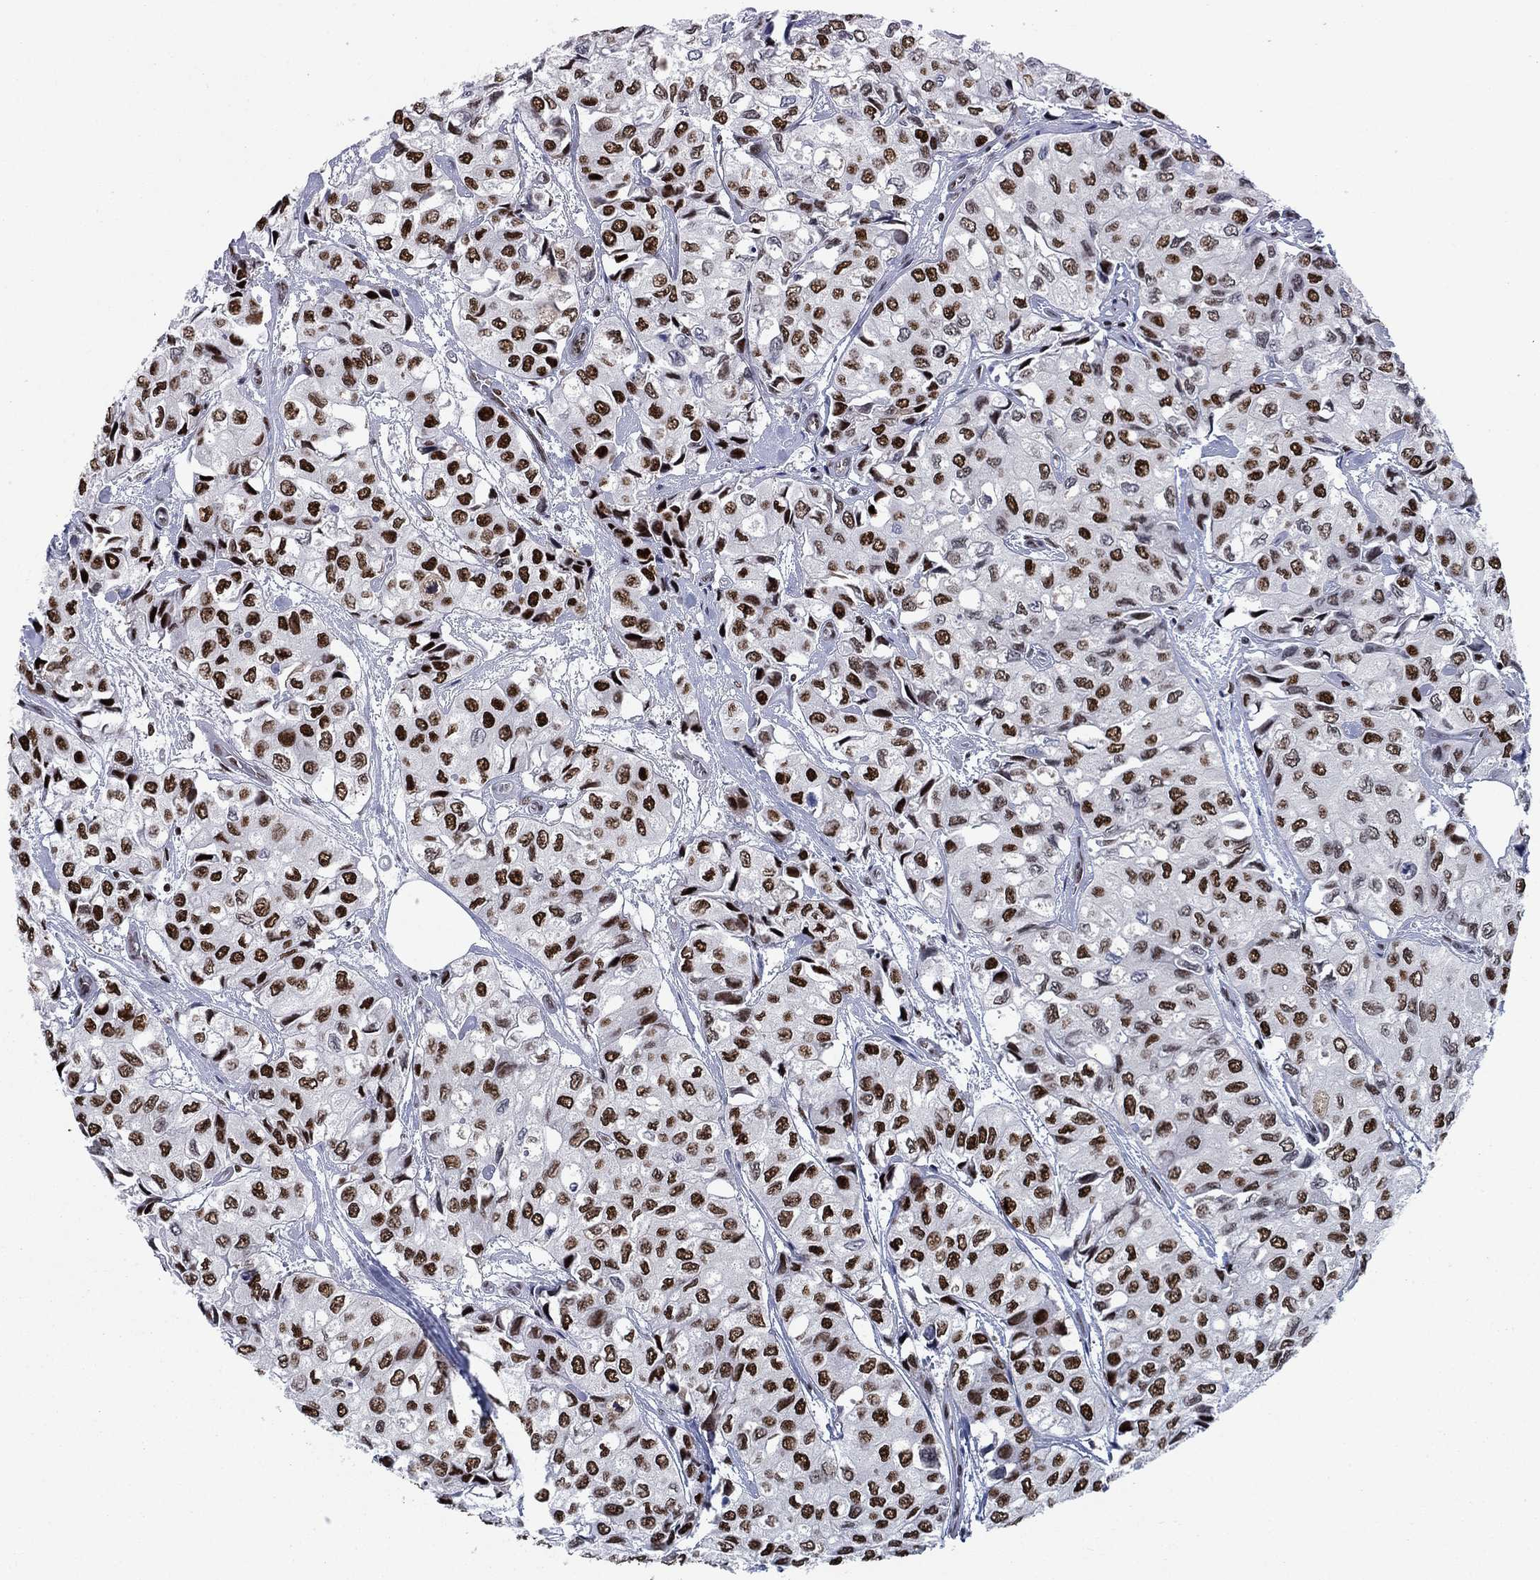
{"staining": {"intensity": "strong", "quantity": ">75%", "location": "nuclear"}, "tissue": "urothelial cancer", "cell_type": "Tumor cells", "image_type": "cancer", "snomed": [{"axis": "morphology", "description": "Urothelial carcinoma, High grade"}, {"axis": "topography", "description": "Urinary bladder"}], "caption": "An immunohistochemistry photomicrograph of tumor tissue is shown. Protein staining in brown labels strong nuclear positivity in urothelial carcinoma (high-grade) within tumor cells.", "gene": "RPRD1B", "patient": {"sex": "male", "age": 73}}